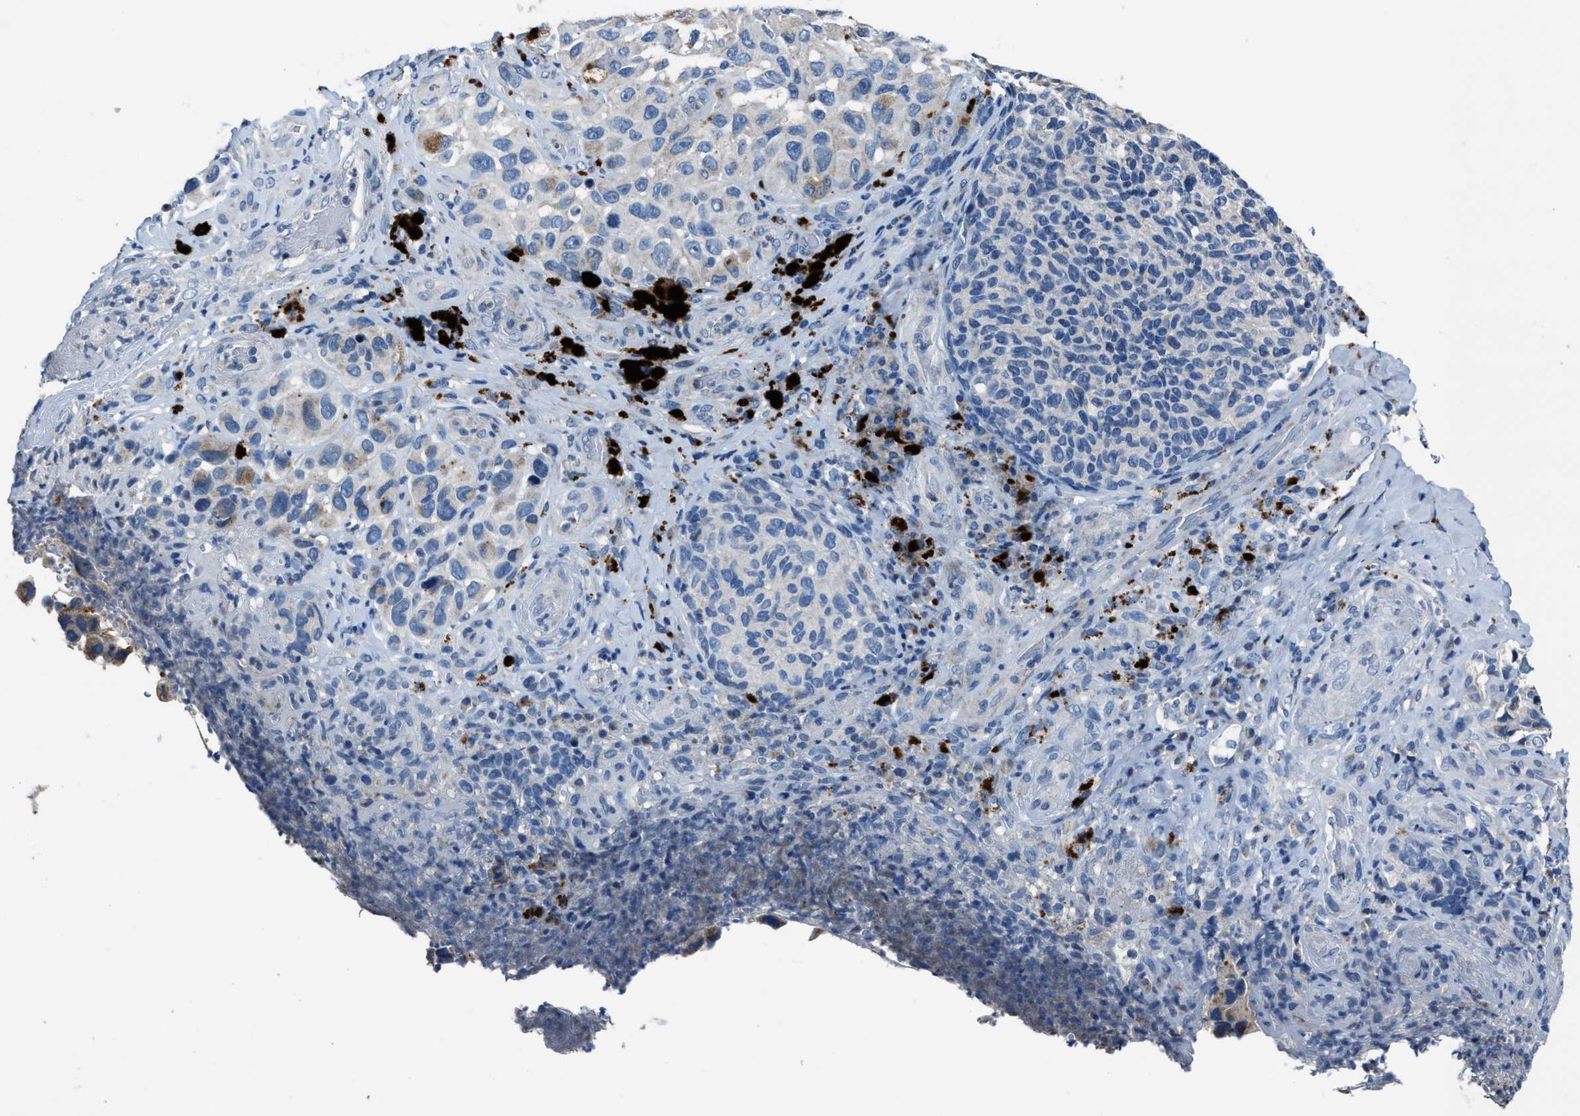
{"staining": {"intensity": "moderate", "quantity": "<25%", "location": "cytoplasmic/membranous"}, "tissue": "melanoma", "cell_type": "Tumor cells", "image_type": "cancer", "snomed": [{"axis": "morphology", "description": "Malignant melanoma, NOS"}, {"axis": "topography", "description": "Skin"}], "caption": "The histopathology image demonstrates immunohistochemical staining of malignant melanoma. There is moderate cytoplasmic/membranous staining is appreciated in about <25% of tumor cells.", "gene": "ADAM2", "patient": {"sex": "female", "age": 73}}